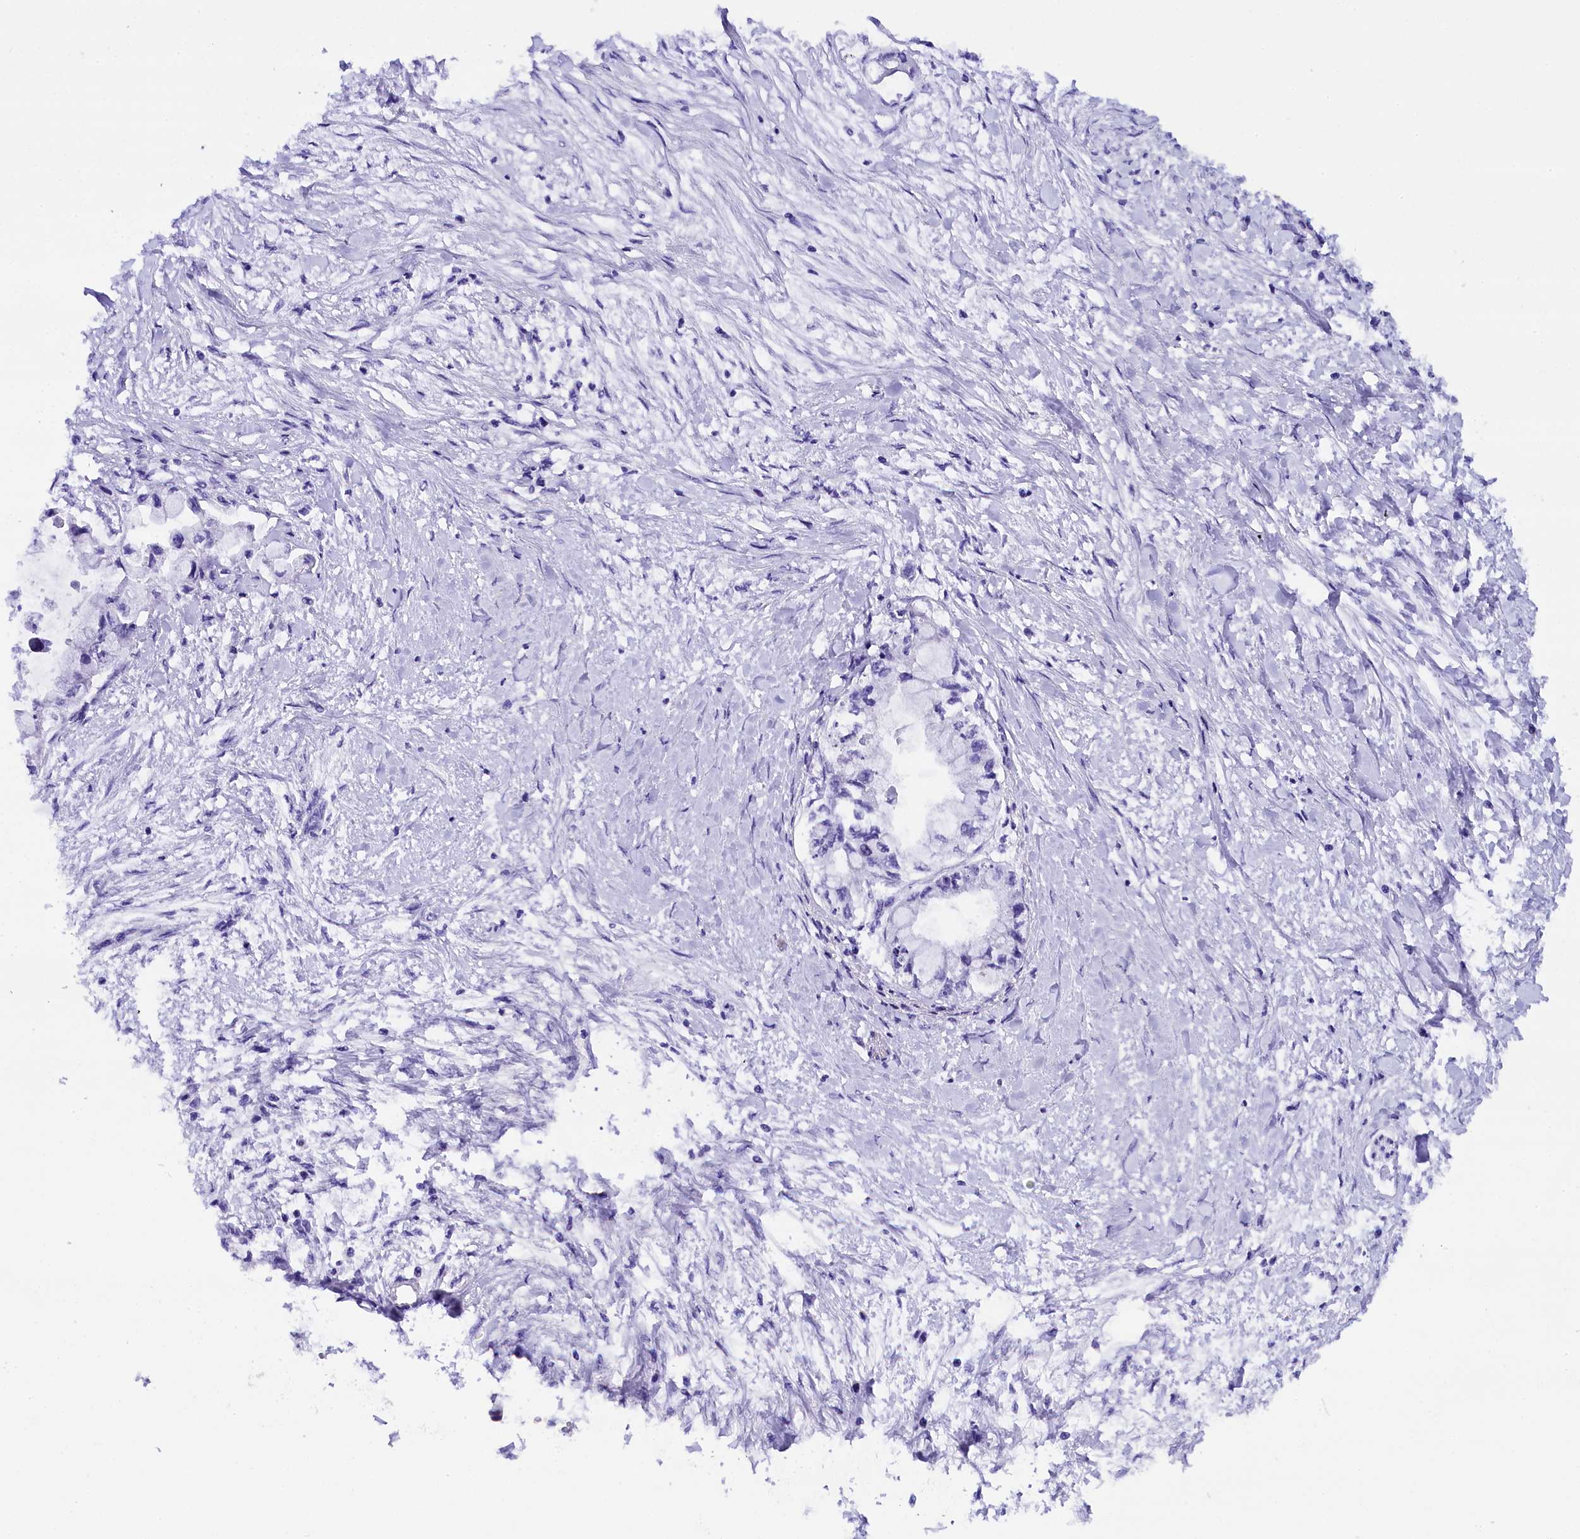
{"staining": {"intensity": "negative", "quantity": "none", "location": "none"}, "tissue": "pancreatic cancer", "cell_type": "Tumor cells", "image_type": "cancer", "snomed": [{"axis": "morphology", "description": "Adenocarcinoma, NOS"}, {"axis": "topography", "description": "Pancreas"}], "caption": "Image shows no significant protein positivity in tumor cells of pancreatic cancer.", "gene": "IQCN", "patient": {"sex": "male", "age": 48}}